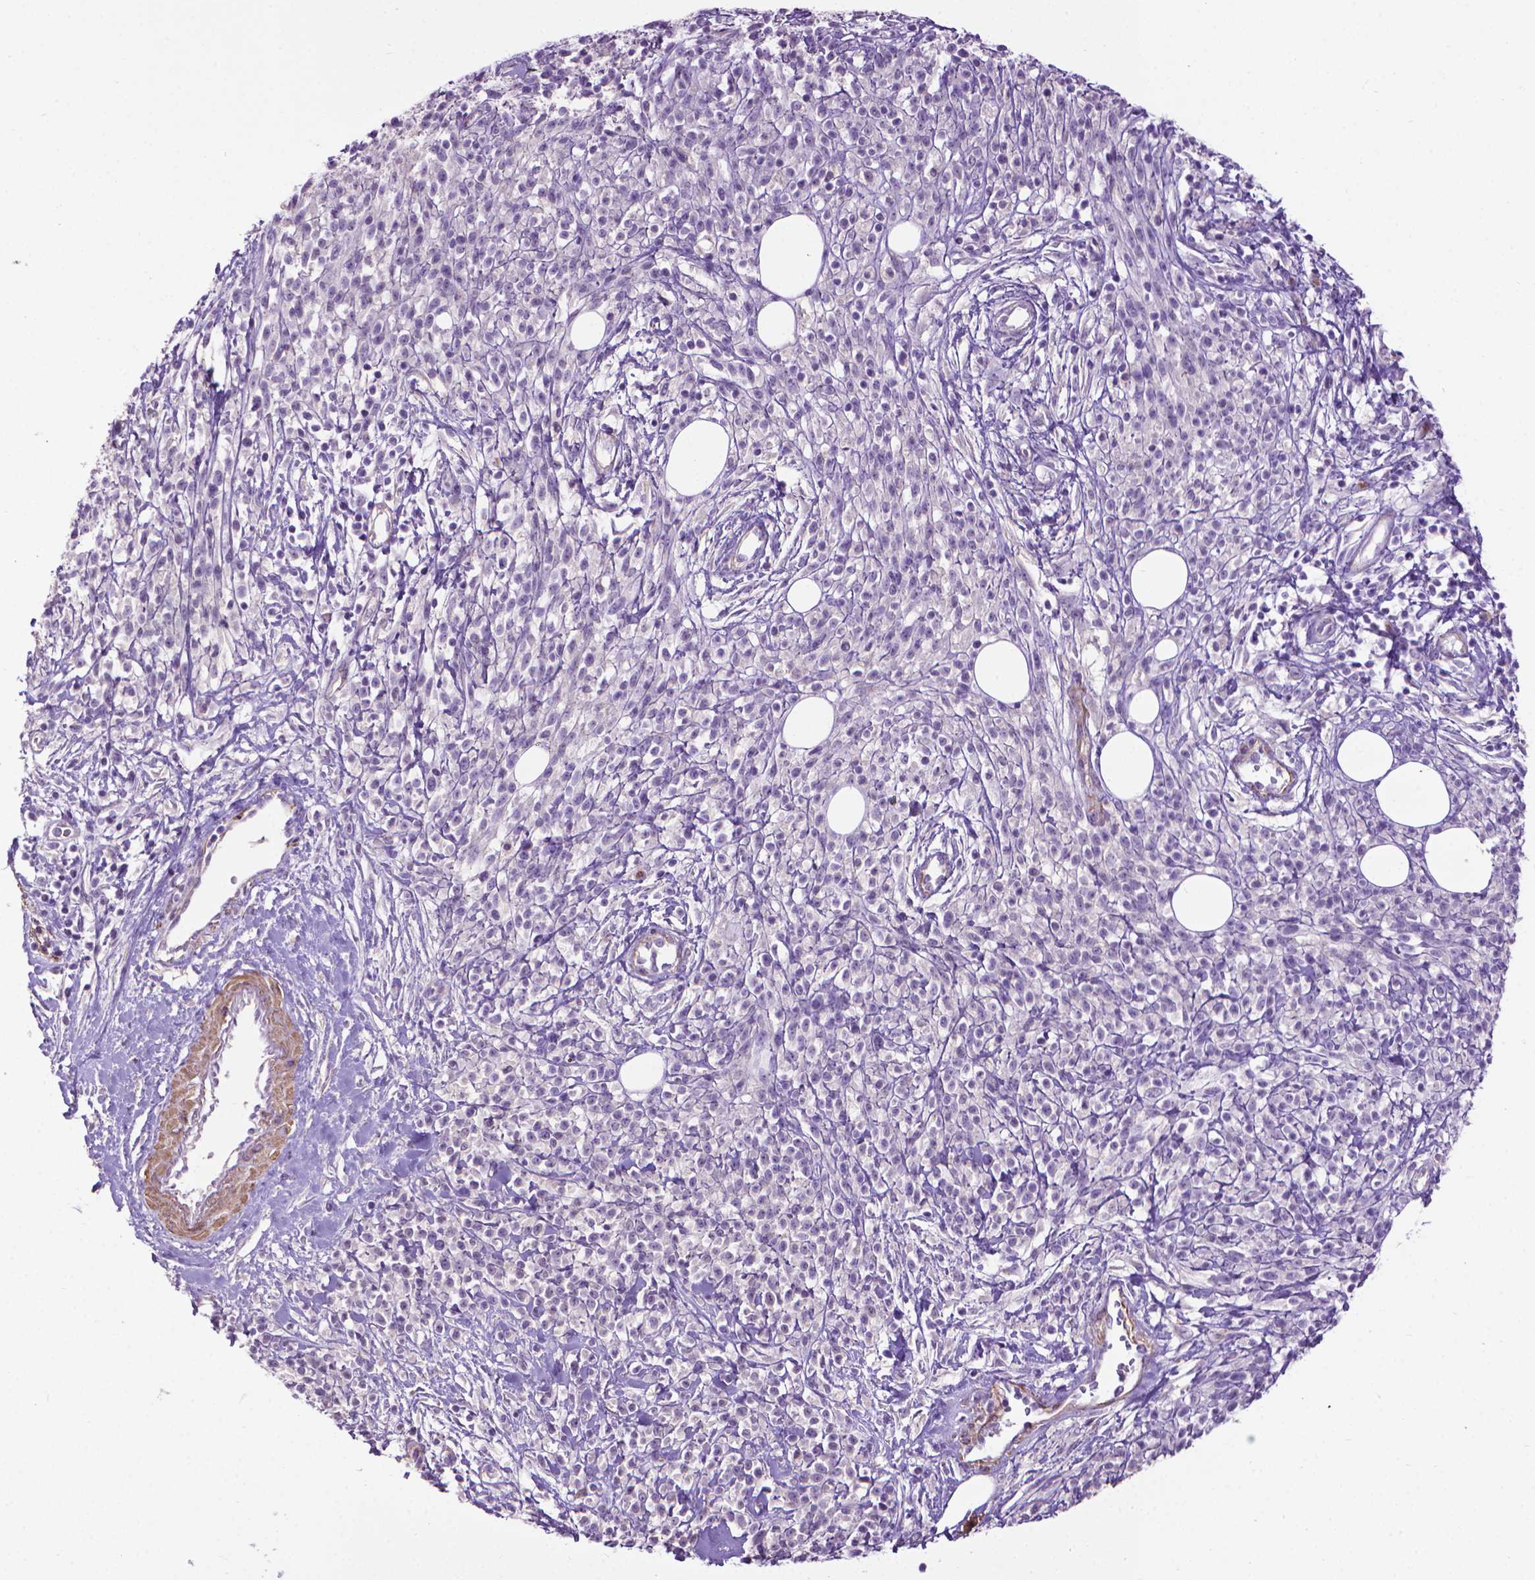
{"staining": {"intensity": "negative", "quantity": "none", "location": "none"}, "tissue": "melanoma", "cell_type": "Tumor cells", "image_type": "cancer", "snomed": [{"axis": "morphology", "description": "Malignant melanoma, NOS"}, {"axis": "topography", "description": "Skin"}, {"axis": "topography", "description": "Skin of trunk"}], "caption": "Micrograph shows no protein positivity in tumor cells of melanoma tissue. (DAB (3,3'-diaminobenzidine) immunohistochemistry visualized using brightfield microscopy, high magnification).", "gene": "AQP10", "patient": {"sex": "male", "age": 74}}